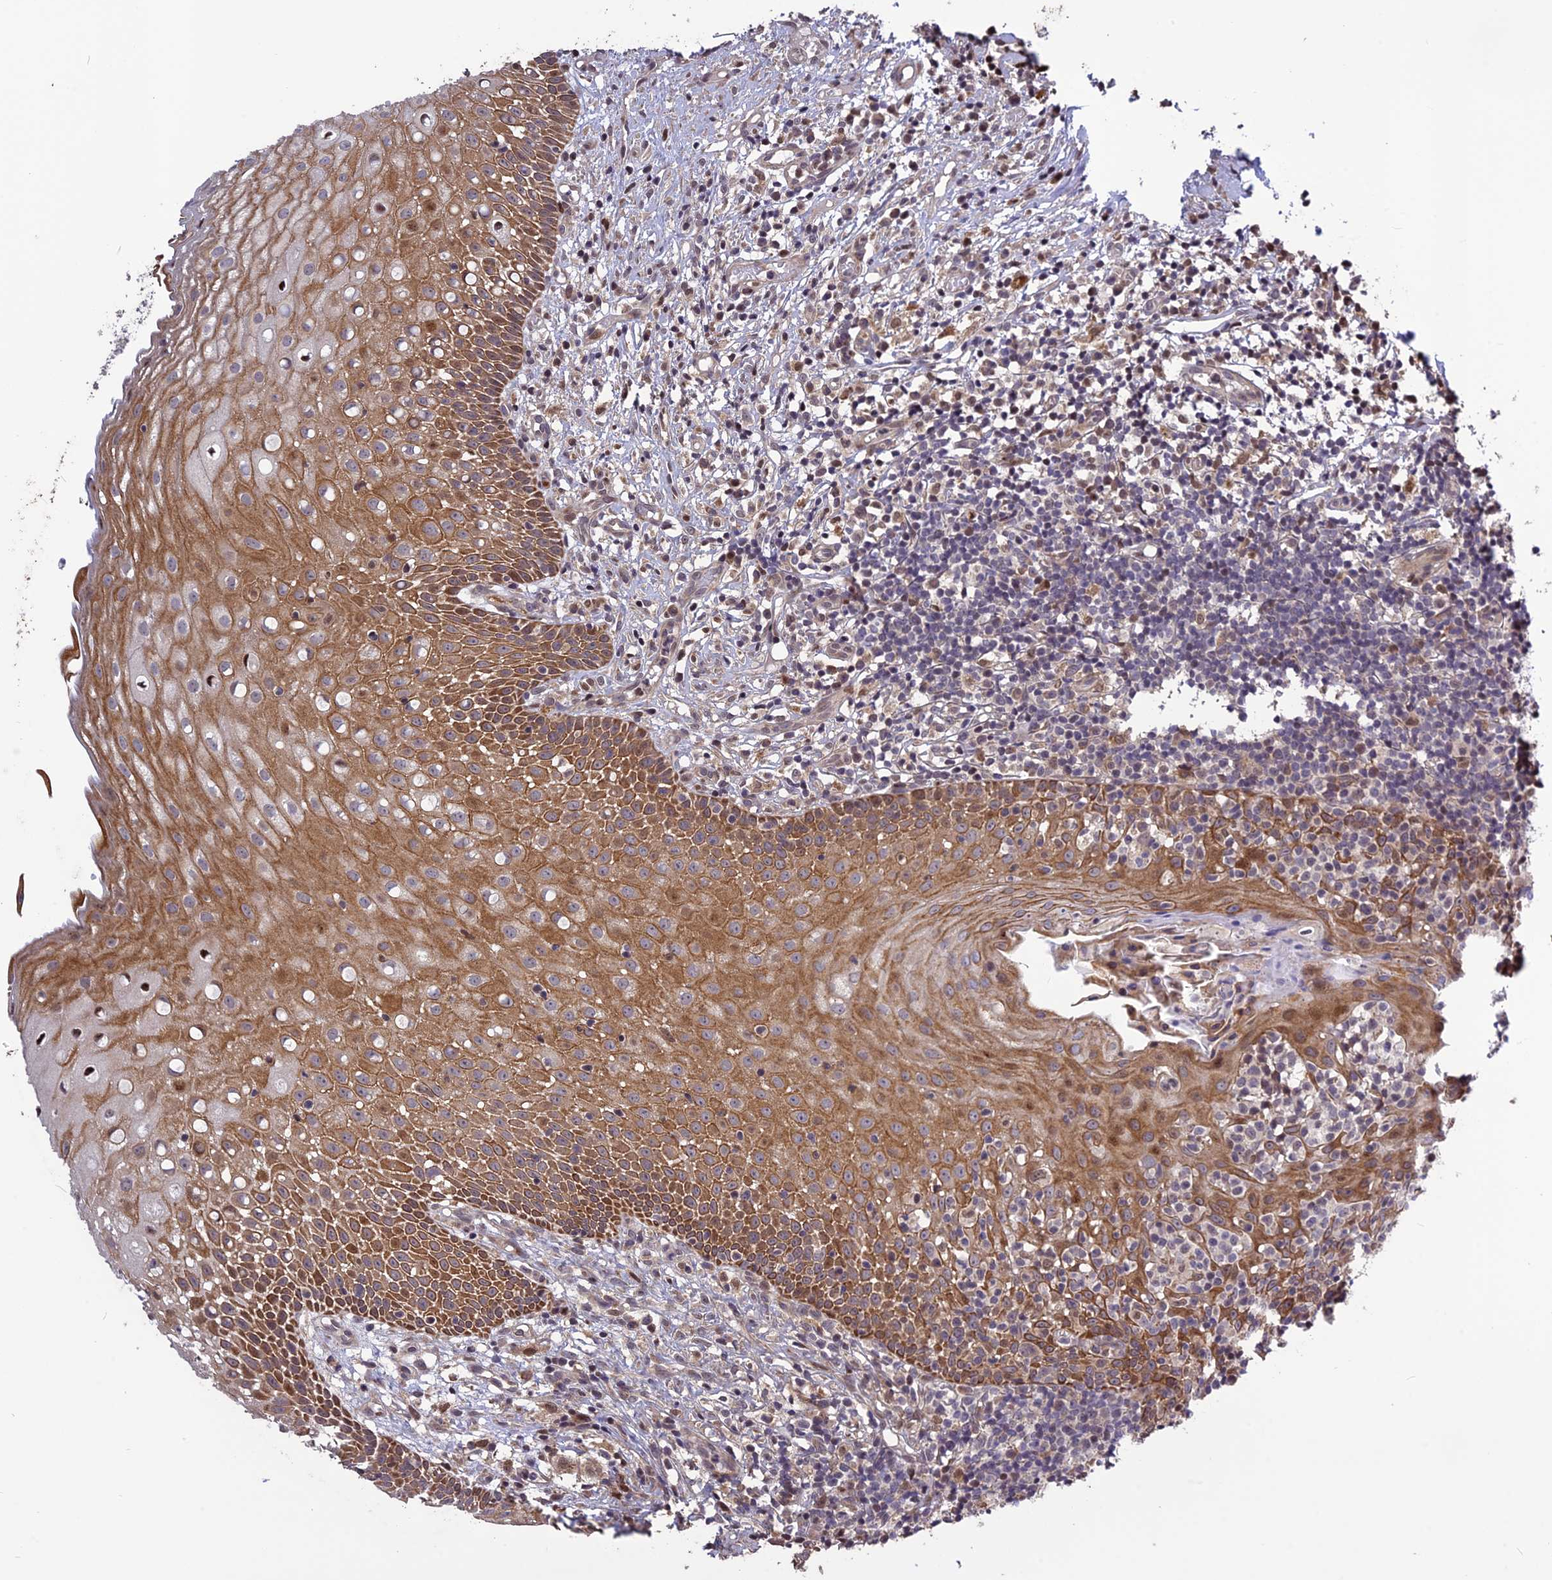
{"staining": {"intensity": "moderate", "quantity": ">75%", "location": "cytoplasmic/membranous"}, "tissue": "oral mucosa", "cell_type": "Squamous epithelial cells", "image_type": "normal", "snomed": [{"axis": "morphology", "description": "Normal tissue, NOS"}, {"axis": "topography", "description": "Oral tissue"}], "caption": "Oral mucosa stained with immunohistochemistry exhibits moderate cytoplasmic/membranous staining in approximately >75% of squamous epithelial cells.", "gene": "SPG21", "patient": {"sex": "female", "age": 69}}